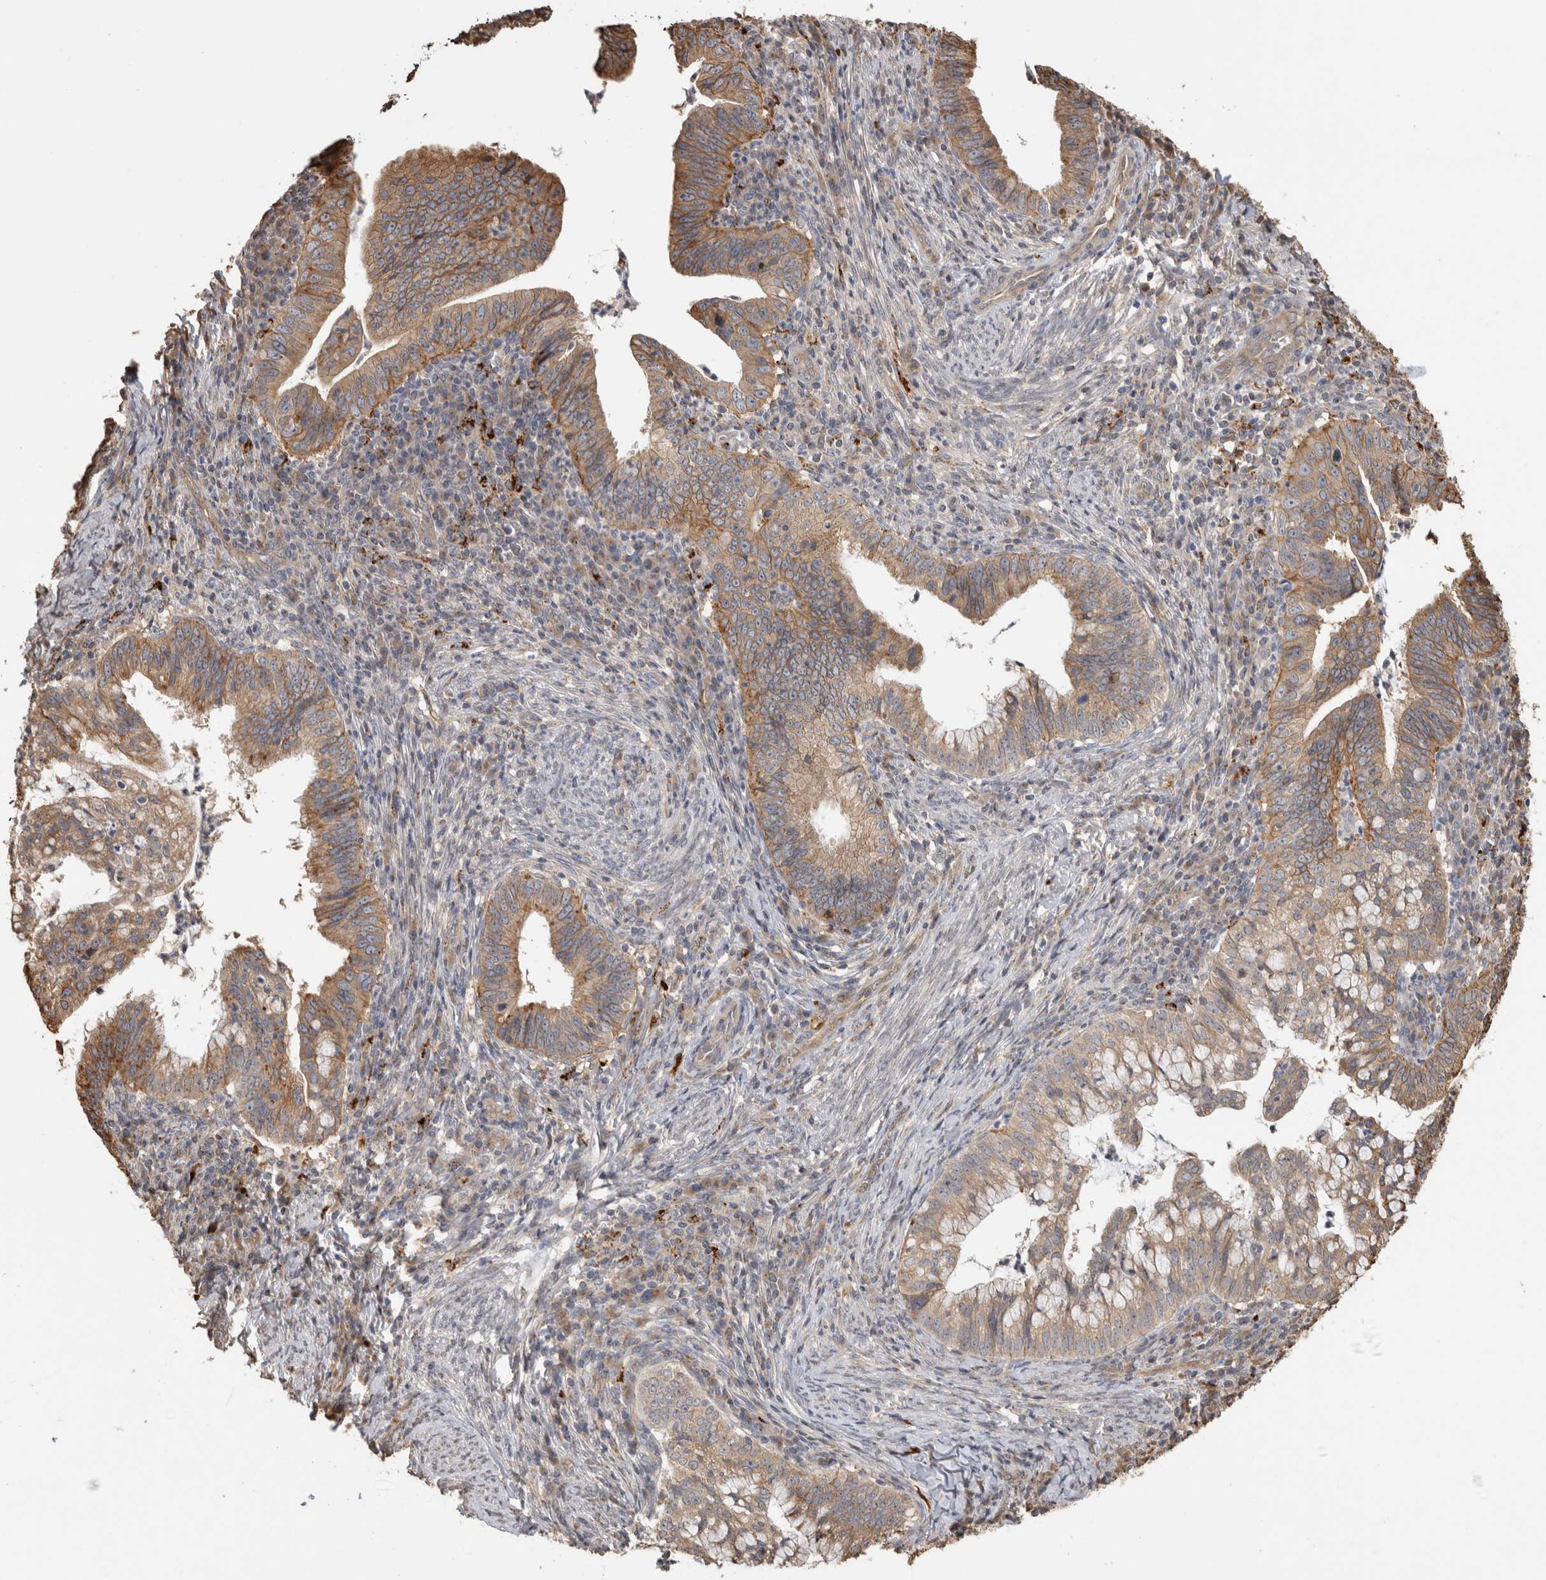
{"staining": {"intensity": "moderate", "quantity": ">75%", "location": "cytoplasmic/membranous"}, "tissue": "cervical cancer", "cell_type": "Tumor cells", "image_type": "cancer", "snomed": [{"axis": "morphology", "description": "Adenocarcinoma, NOS"}, {"axis": "topography", "description": "Cervix"}], "caption": "Protein expression analysis of human cervical cancer (adenocarcinoma) reveals moderate cytoplasmic/membranous expression in approximately >75% of tumor cells.", "gene": "CLIP1", "patient": {"sex": "female", "age": 36}}